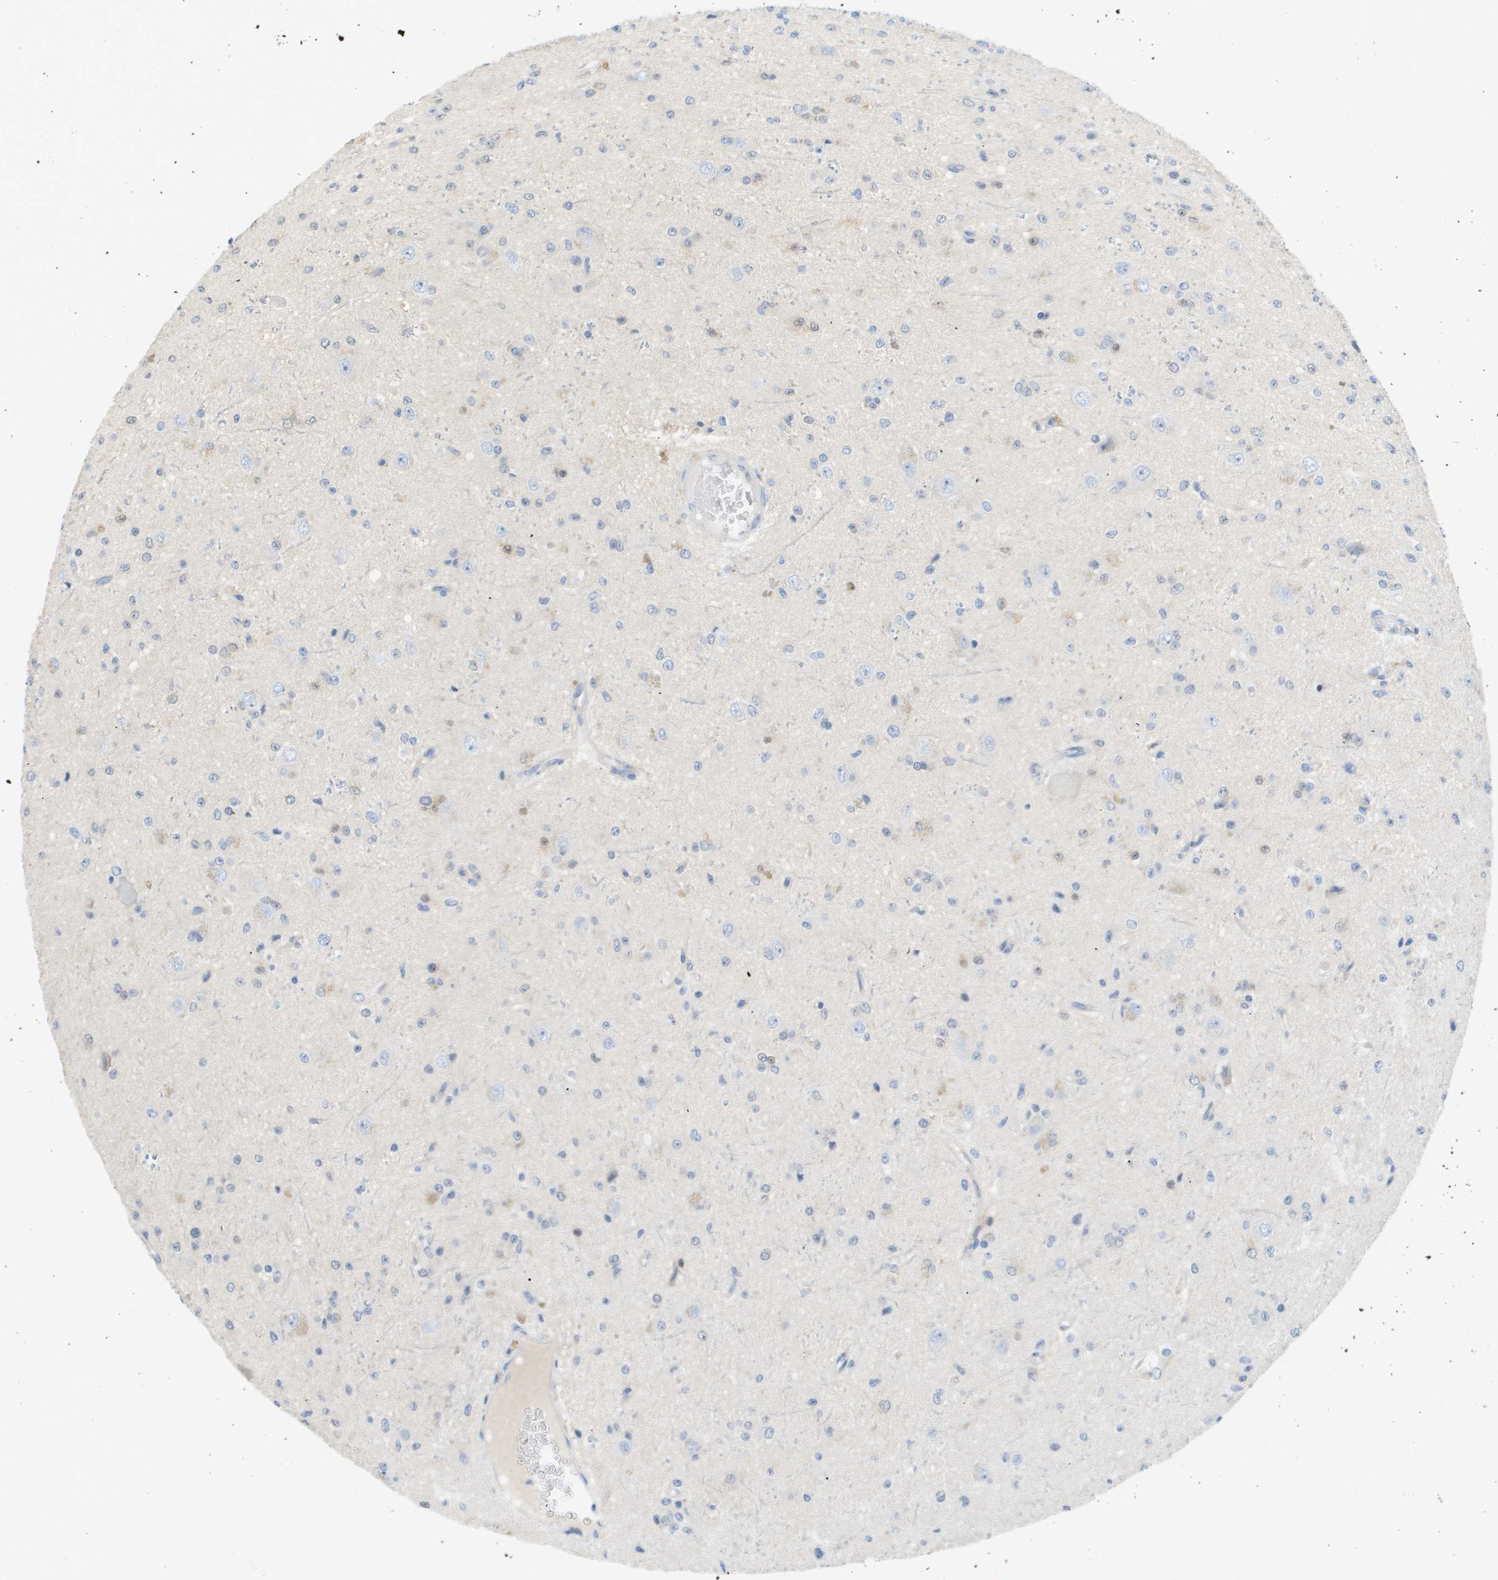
{"staining": {"intensity": "negative", "quantity": "none", "location": "none"}, "tissue": "glioma", "cell_type": "Tumor cells", "image_type": "cancer", "snomed": [{"axis": "morphology", "description": "Glioma, malignant, High grade"}, {"axis": "topography", "description": "pancreas cauda"}], "caption": "Image shows no protein expression in tumor cells of glioma tissue.", "gene": "MYL3", "patient": {"sex": "male", "age": 60}}